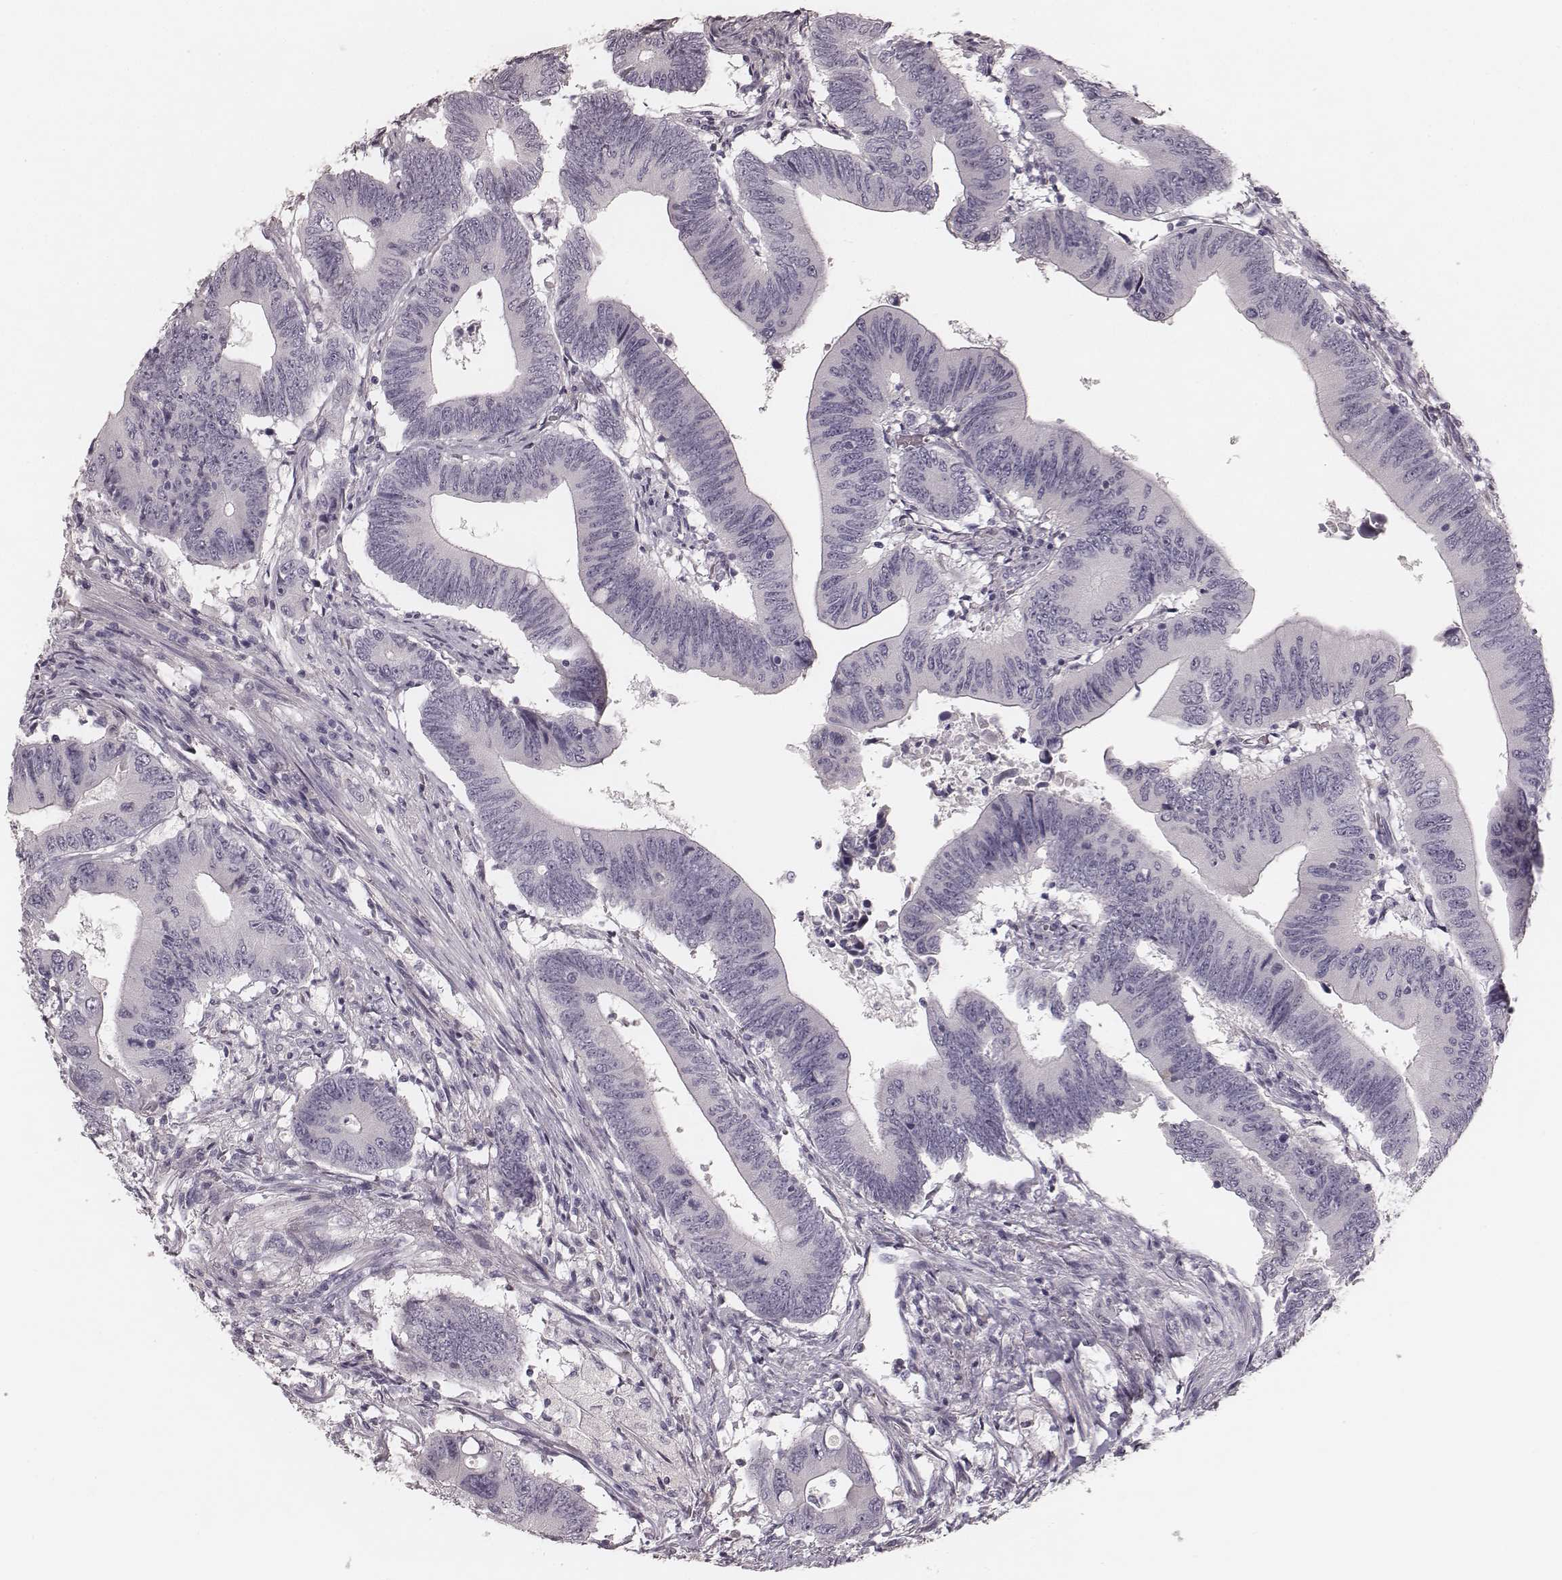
{"staining": {"intensity": "negative", "quantity": "none", "location": "none"}, "tissue": "colorectal cancer", "cell_type": "Tumor cells", "image_type": "cancer", "snomed": [{"axis": "morphology", "description": "Adenocarcinoma, NOS"}, {"axis": "topography", "description": "Colon"}], "caption": "Colorectal adenocarcinoma was stained to show a protein in brown. There is no significant staining in tumor cells.", "gene": "SMIM24", "patient": {"sex": "female", "age": 90}}